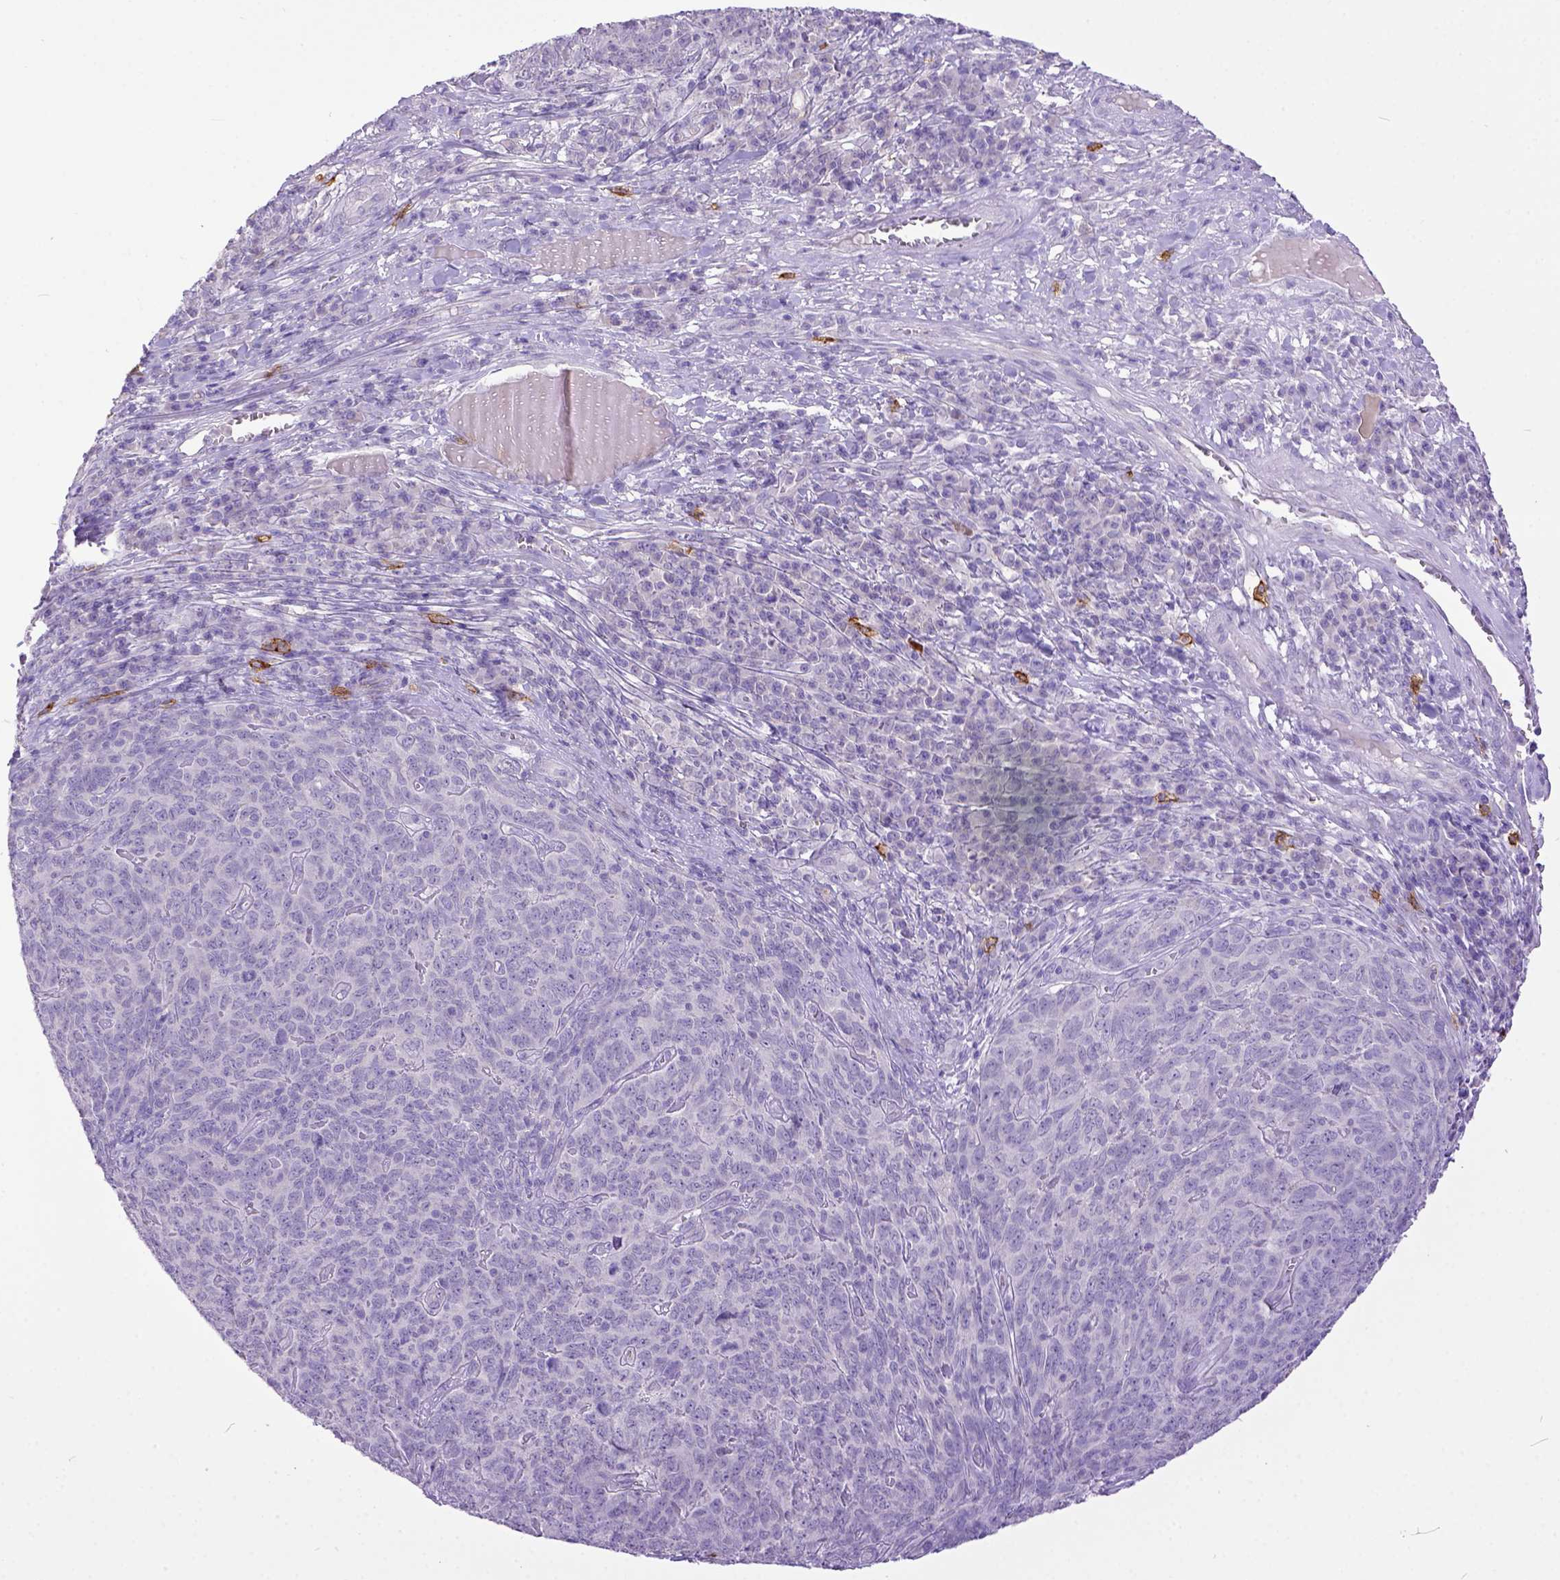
{"staining": {"intensity": "negative", "quantity": "none", "location": "none"}, "tissue": "skin cancer", "cell_type": "Tumor cells", "image_type": "cancer", "snomed": [{"axis": "morphology", "description": "Squamous cell carcinoma, NOS"}, {"axis": "topography", "description": "Skin"}, {"axis": "topography", "description": "Anal"}], "caption": "DAB (3,3'-diaminobenzidine) immunohistochemical staining of human skin squamous cell carcinoma demonstrates no significant staining in tumor cells.", "gene": "KIT", "patient": {"sex": "female", "age": 51}}